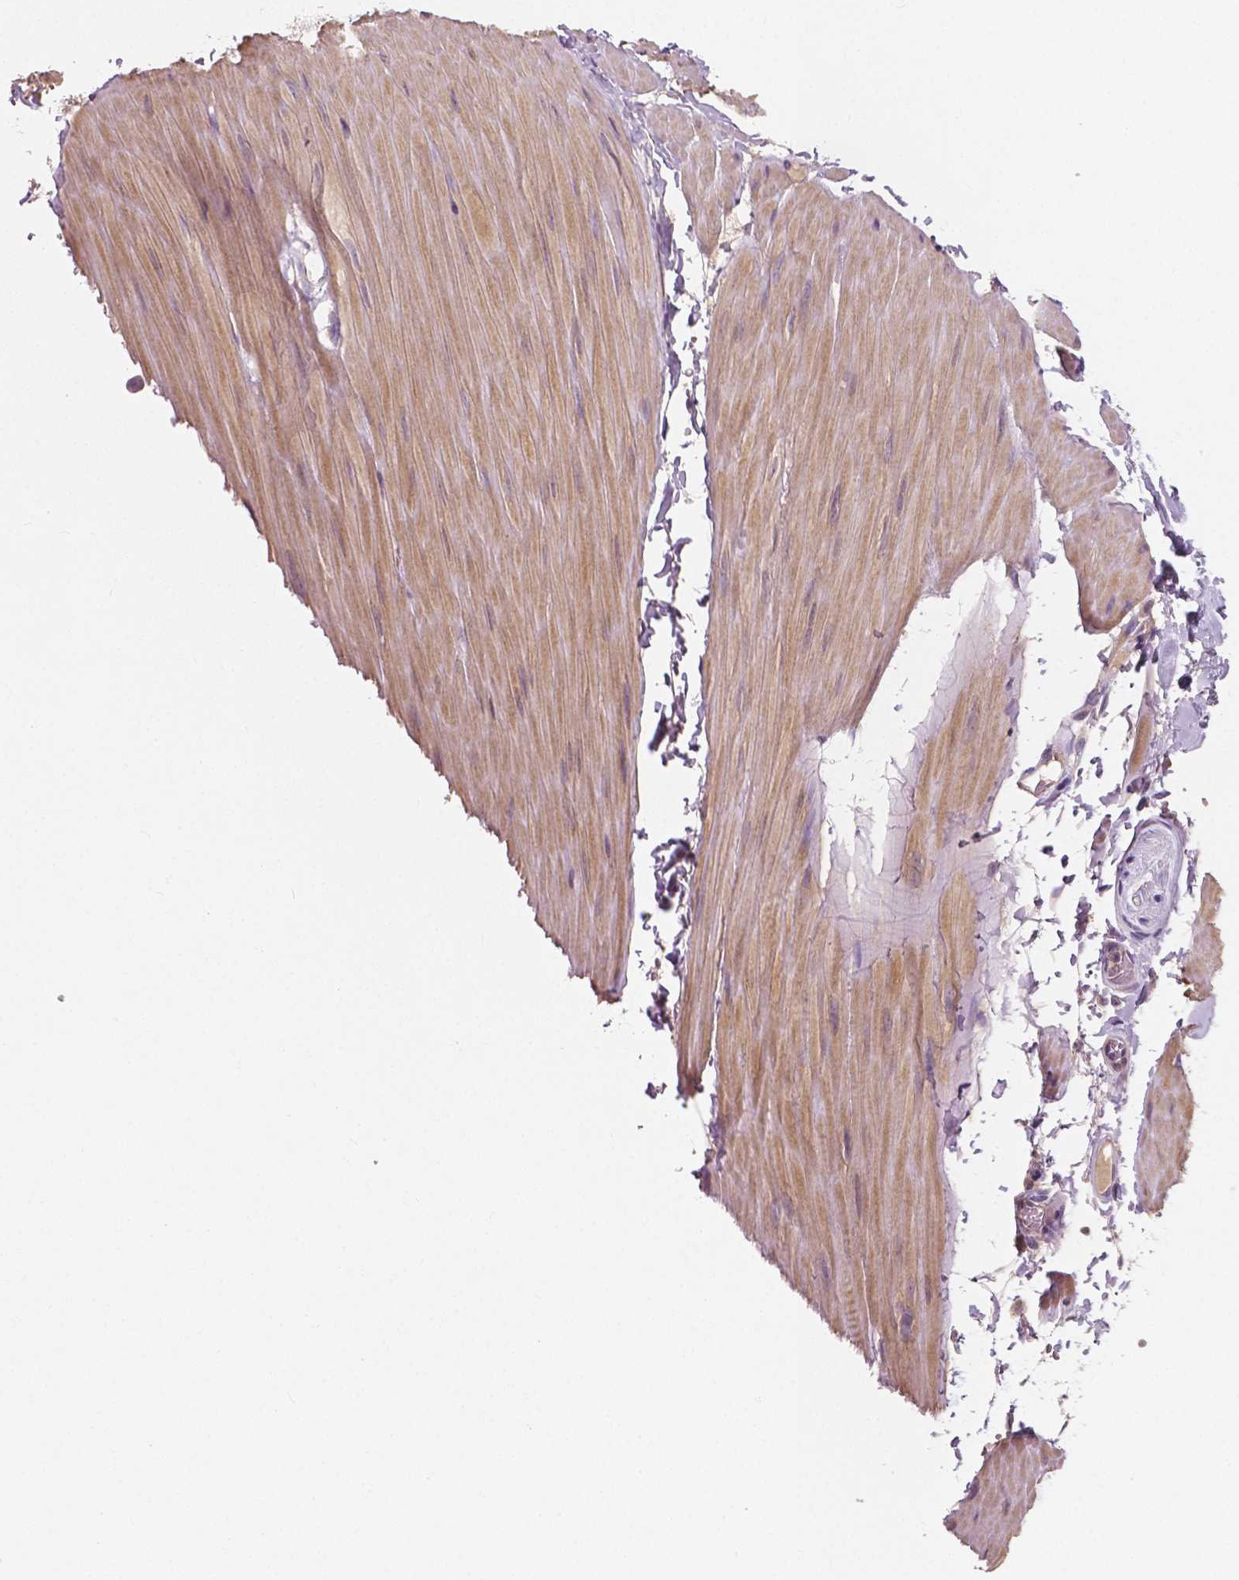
{"staining": {"intensity": "negative", "quantity": "none", "location": "none"}, "tissue": "adipose tissue", "cell_type": "Adipocytes", "image_type": "normal", "snomed": [{"axis": "morphology", "description": "Normal tissue, NOS"}, {"axis": "topography", "description": "Smooth muscle"}, {"axis": "topography", "description": "Peripheral nerve tissue"}], "caption": "IHC image of normal adipose tissue: human adipose tissue stained with DAB displays no significant protein staining in adipocytes.", "gene": "LSM14B", "patient": {"sex": "male", "age": 58}}